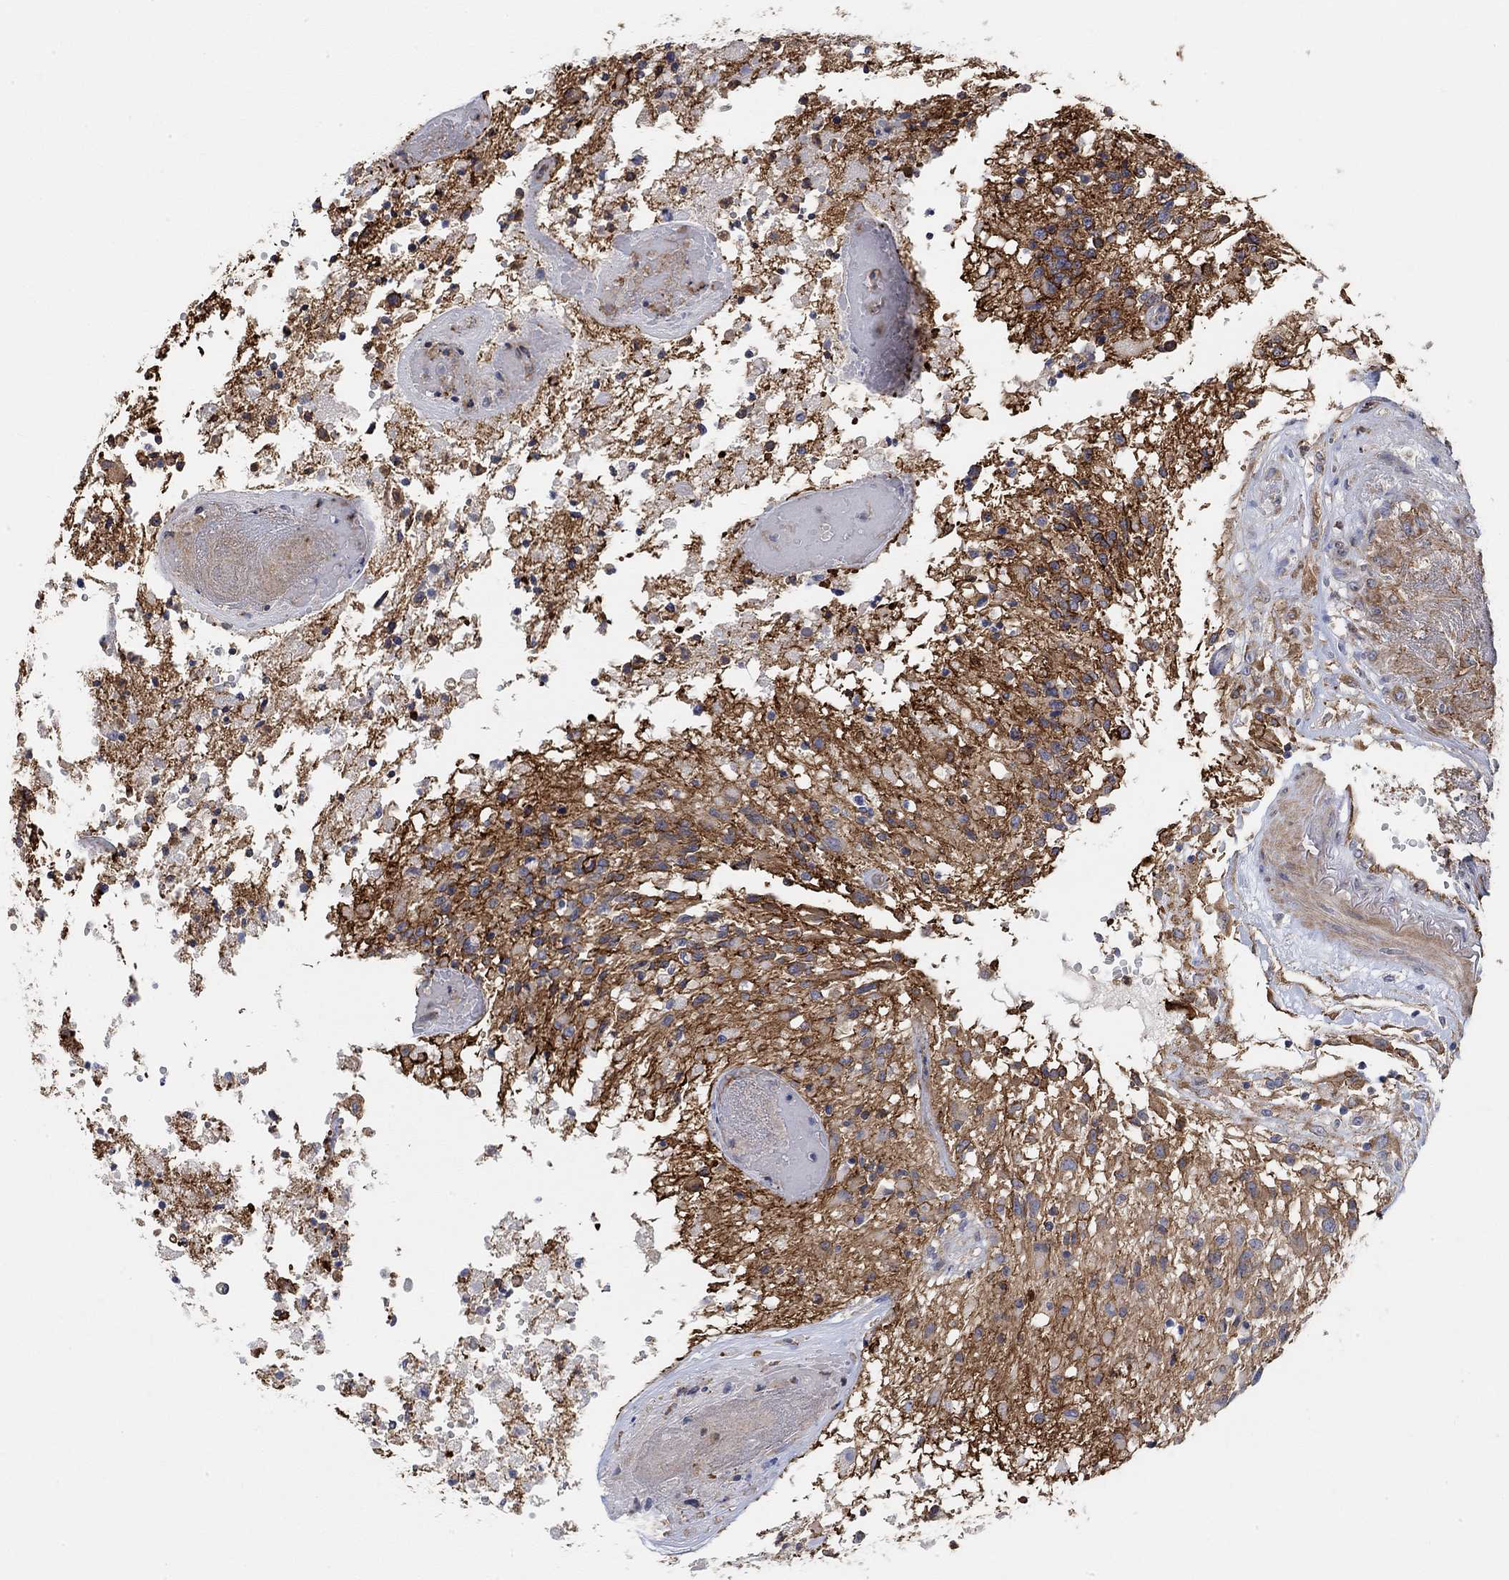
{"staining": {"intensity": "moderate", "quantity": "<25%", "location": "cytoplasmic/membranous"}, "tissue": "glioma", "cell_type": "Tumor cells", "image_type": "cancer", "snomed": [{"axis": "morphology", "description": "Glioma, malignant, High grade"}, {"axis": "topography", "description": "Brain"}], "caption": "Tumor cells exhibit moderate cytoplasmic/membranous positivity in about <25% of cells in glioma.", "gene": "SYT16", "patient": {"sex": "female", "age": 63}}